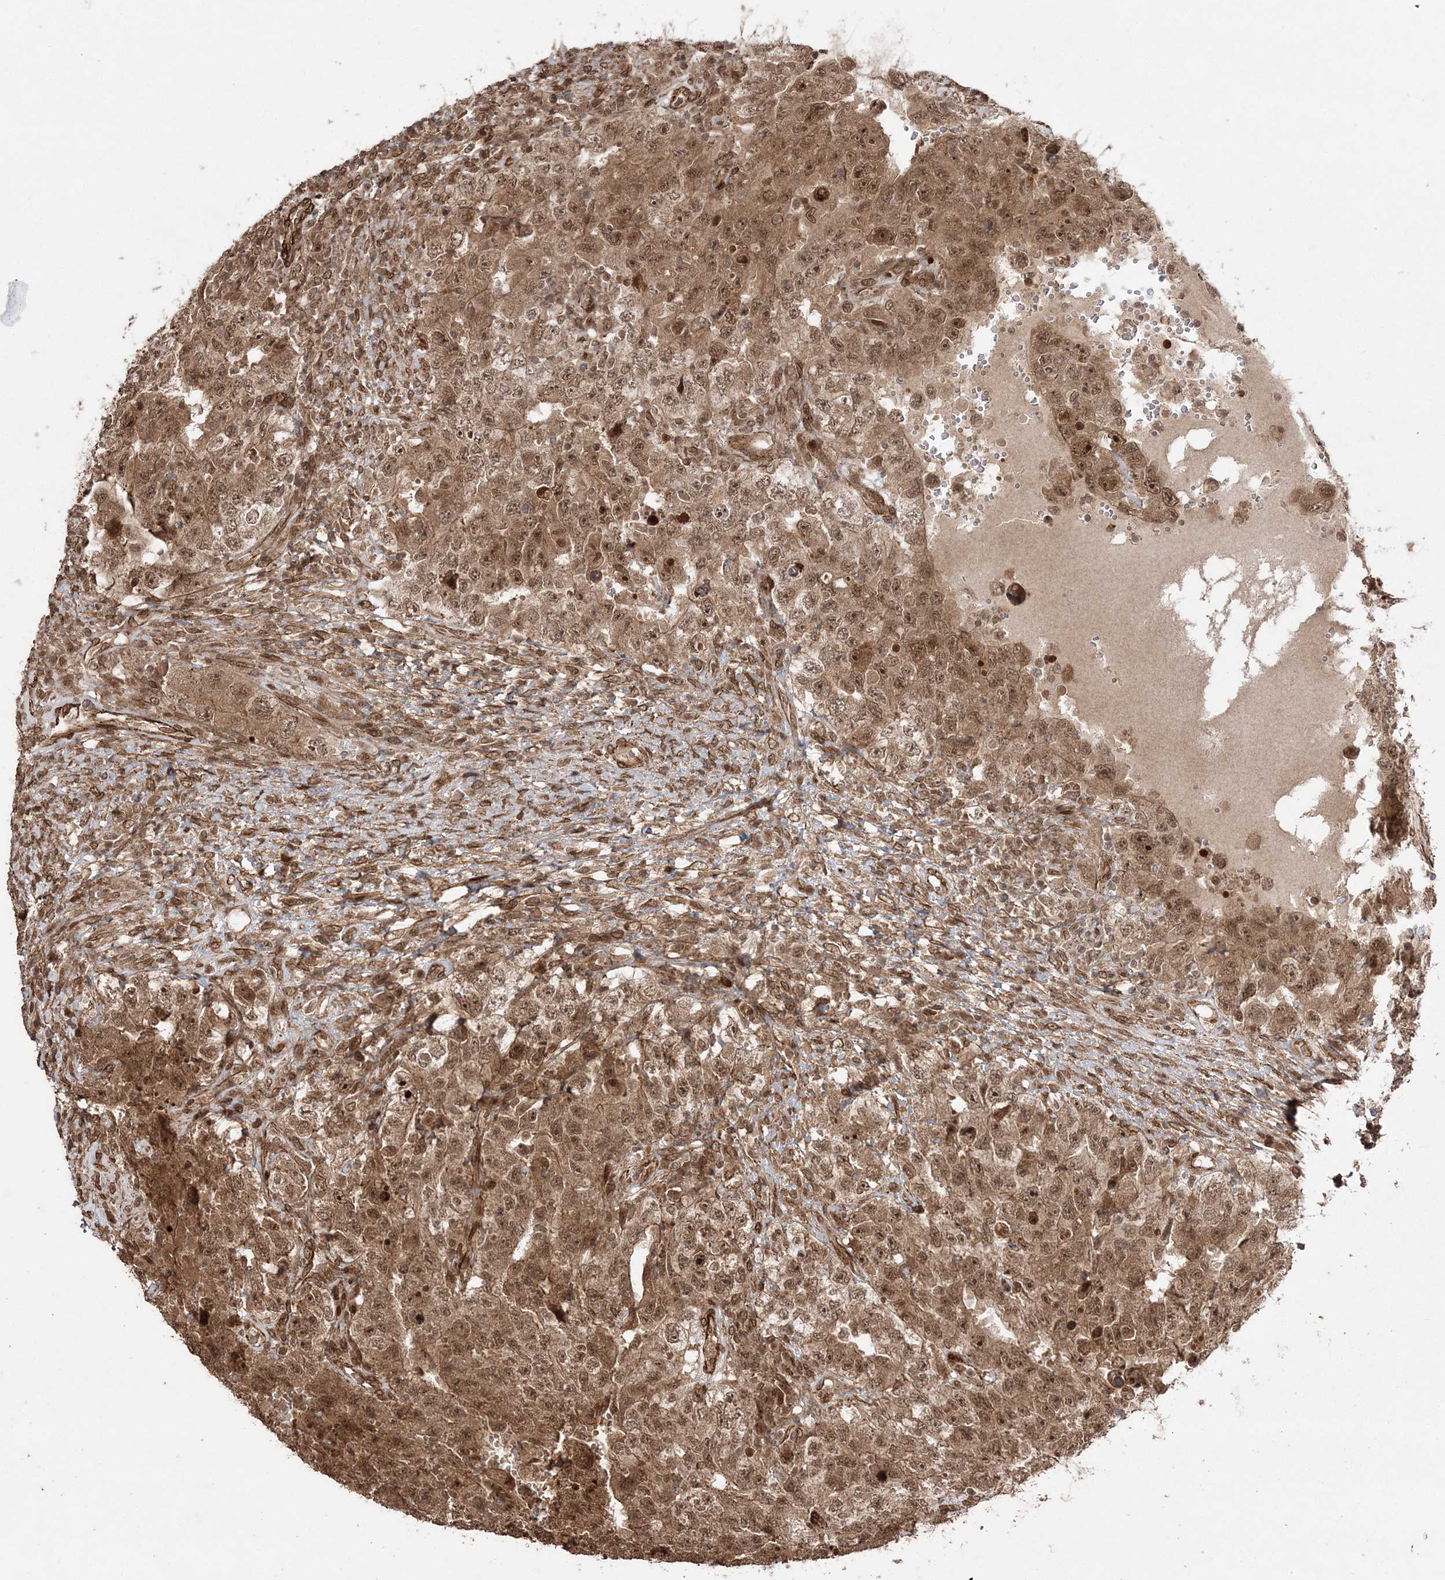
{"staining": {"intensity": "moderate", "quantity": ">75%", "location": "cytoplasmic/membranous,nuclear"}, "tissue": "testis cancer", "cell_type": "Tumor cells", "image_type": "cancer", "snomed": [{"axis": "morphology", "description": "Carcinoma, Embryonal, NOS"}, {"axis": "topography", "description": "Testis"}], "caption": "An immunohistochemistry (IHC) photomicrograph of neoplastic tissue is shown. Protein staining in brown labels moderate cytoplasmic/membranous and nuclear positivity in embryonal carcinoma (testis) within tumor cells.", "gene": "ETAA1", "patient": {"sex": "male", "age": 26}}